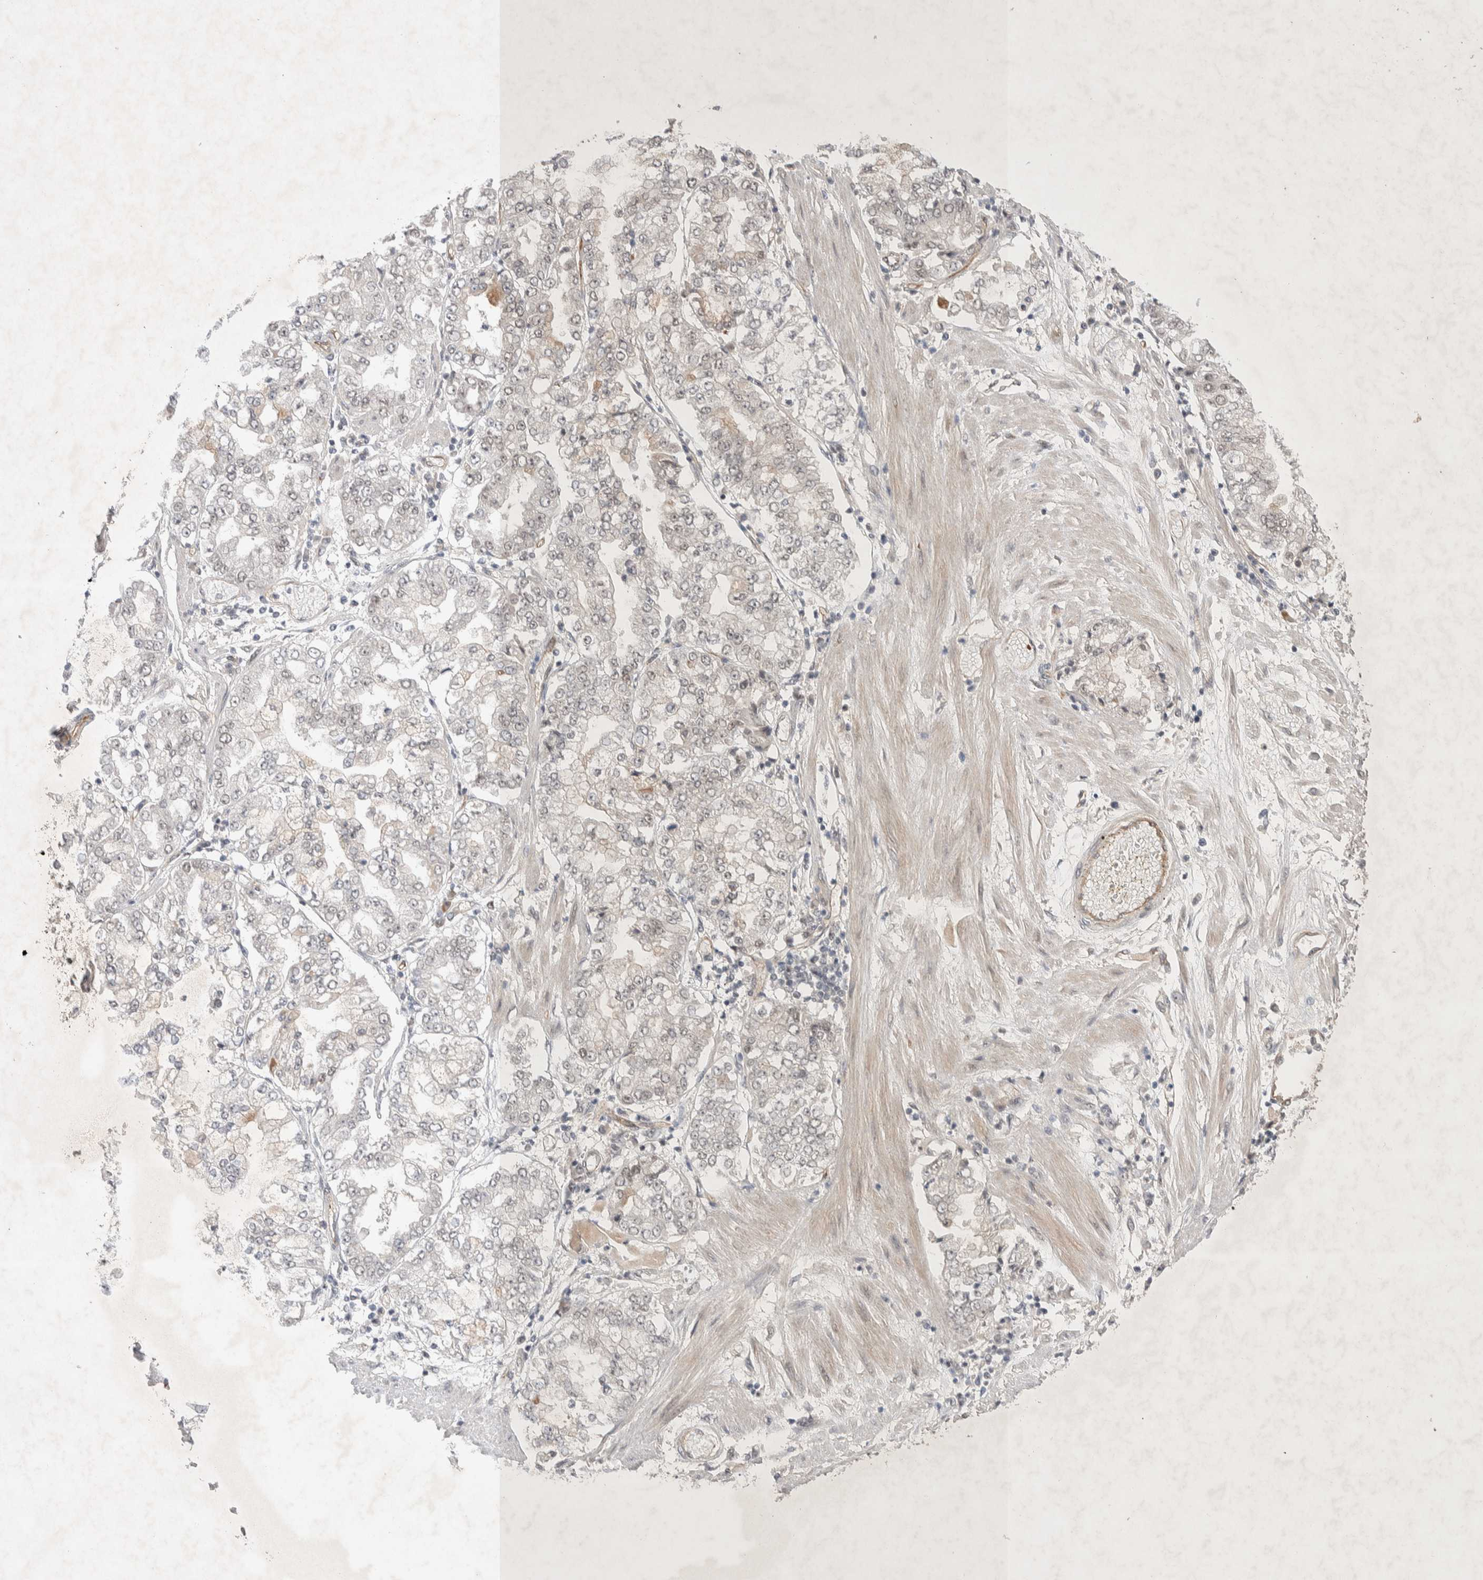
{"staining": {"intensity": "negative", "quantity": "none", "location": "none"}, "tissue": "stomach cancer", "cell_type": "Tumor cells", "image_type": "cancer", "snomed": [{"axis": "morphology", "description": "Adenocarcinoma, NOS"}, {"axis": "topography", "description": "Stomach"}], "caption": "Tumor cells show no significant protein staining in adenocarcinoma (stomach).", "gene": "ZNF704", "patient": {"sex": "male", "age": 76}}